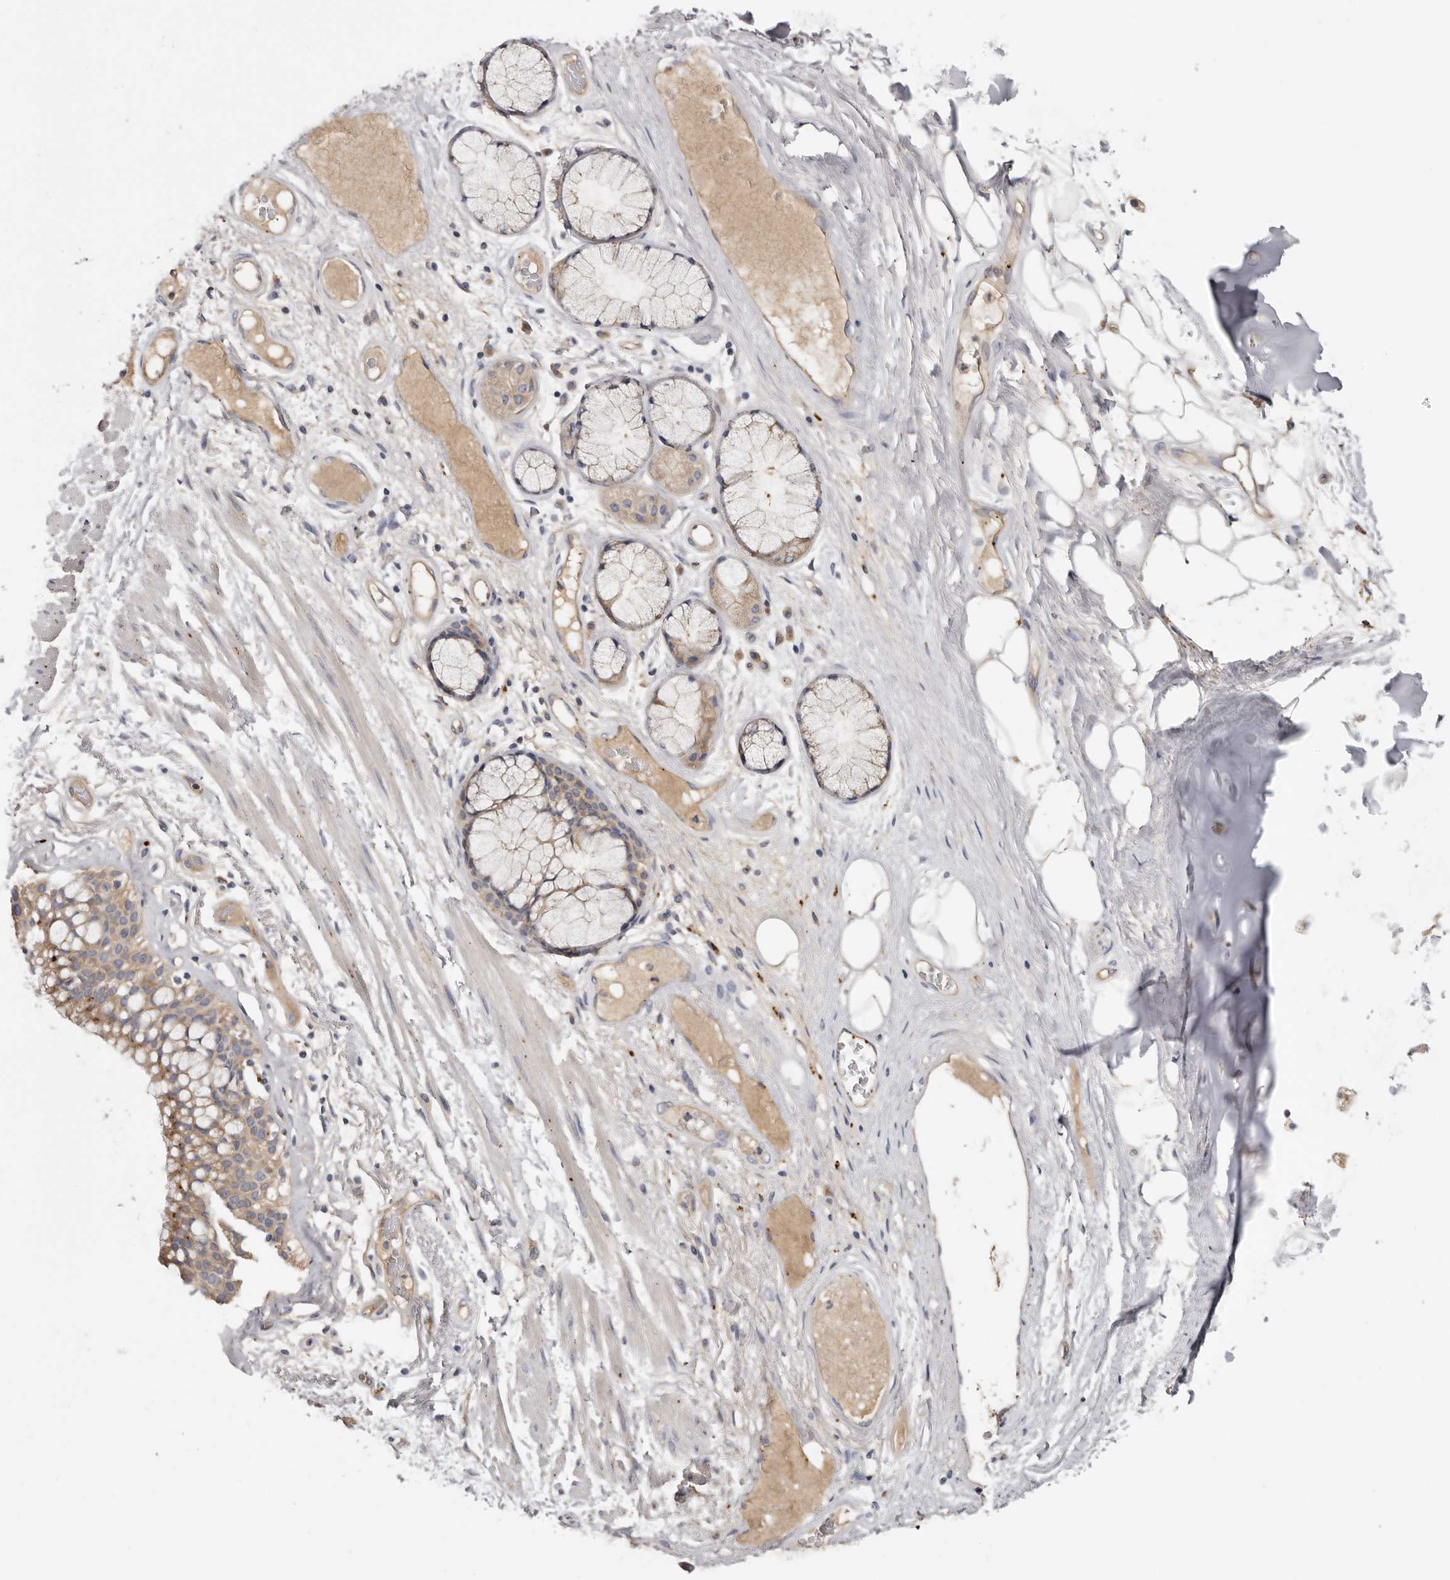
{"staining": {"intensity": "negative", "quantity": "none", "location": "none"}, "tissue": "adipose tissue", "cell_type": "Adipocytes", "image_type": "normal", "snomed": [{"axis": "morphology", "description": "Normal tissue, NOS"}, {"axis": "topography", "description": "Bronchus"}], "caption": "An IHC micrograph of benign adipose tissue is shown. There is no staining in adipocytes of adipose tissue. (DAB (3,3'-diaminobenzidine) IHC visualized using brightfield microscopy, high magnification).", "gene": "INKA2", "patient": {"sex": "male", "age": 66}}